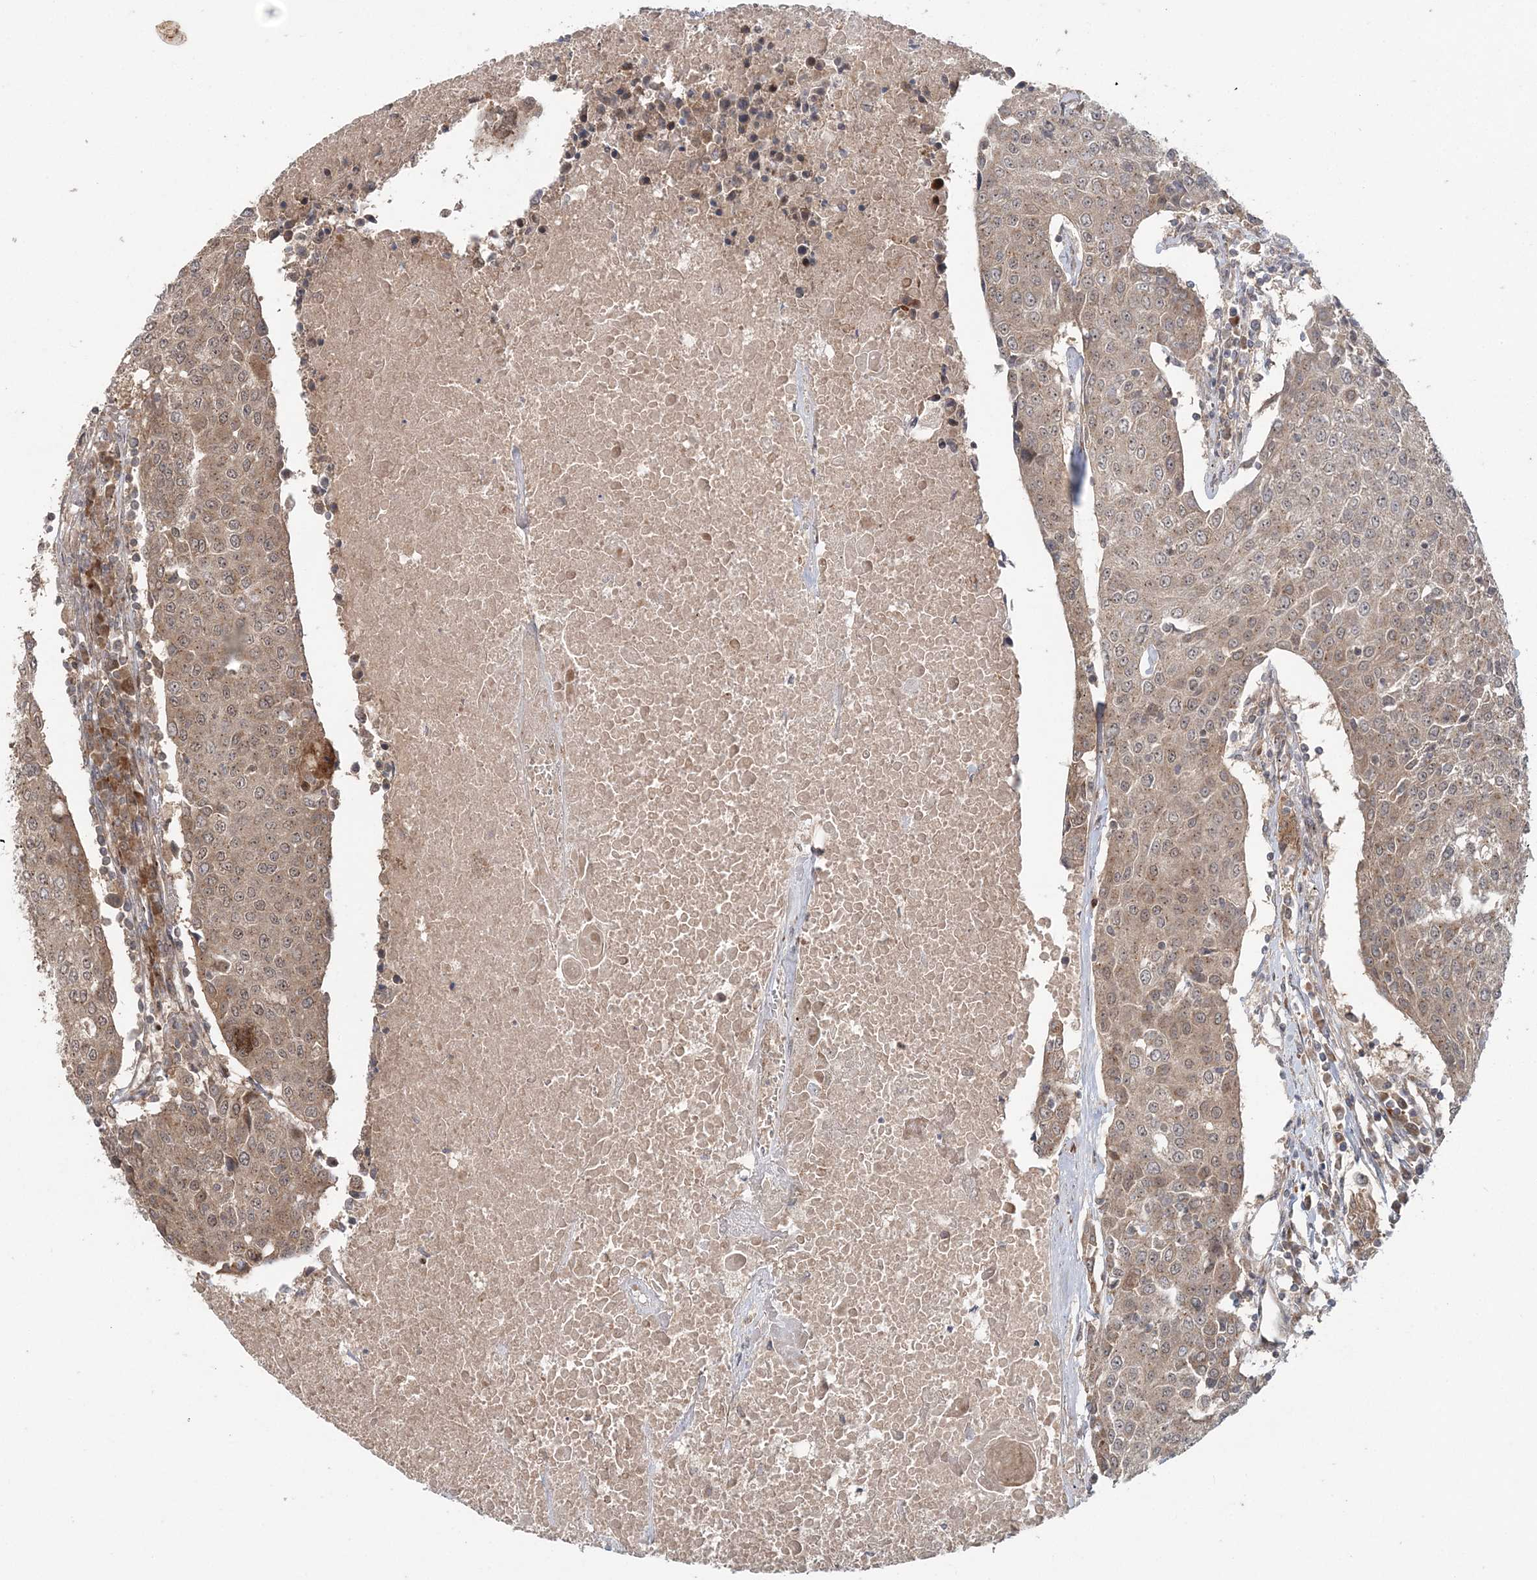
{"staining": {"intensity": "weak", "quantity": "25%-75%", "location": "cytoplasmic/membranous"}, "tissue": "urothelial cancer", "cell_type": "Tumor cells", "image_type": "cancer", "snomed": [{"axis": "morphology", "description": "Urothelial carcinoma, High grade"}, {"axis": "topography", "description": "Urinary bladder"}], "caption": "IHC micrograph of high-grade urothelial carcinoma stained for a protein (brown), which demonstrates low levels of weak cytoplasmic/membranous staining in approximately 25%-75% of tumor cells.", "gene": "UBTD2", "patient": {"sex": "female", "age": 85}}